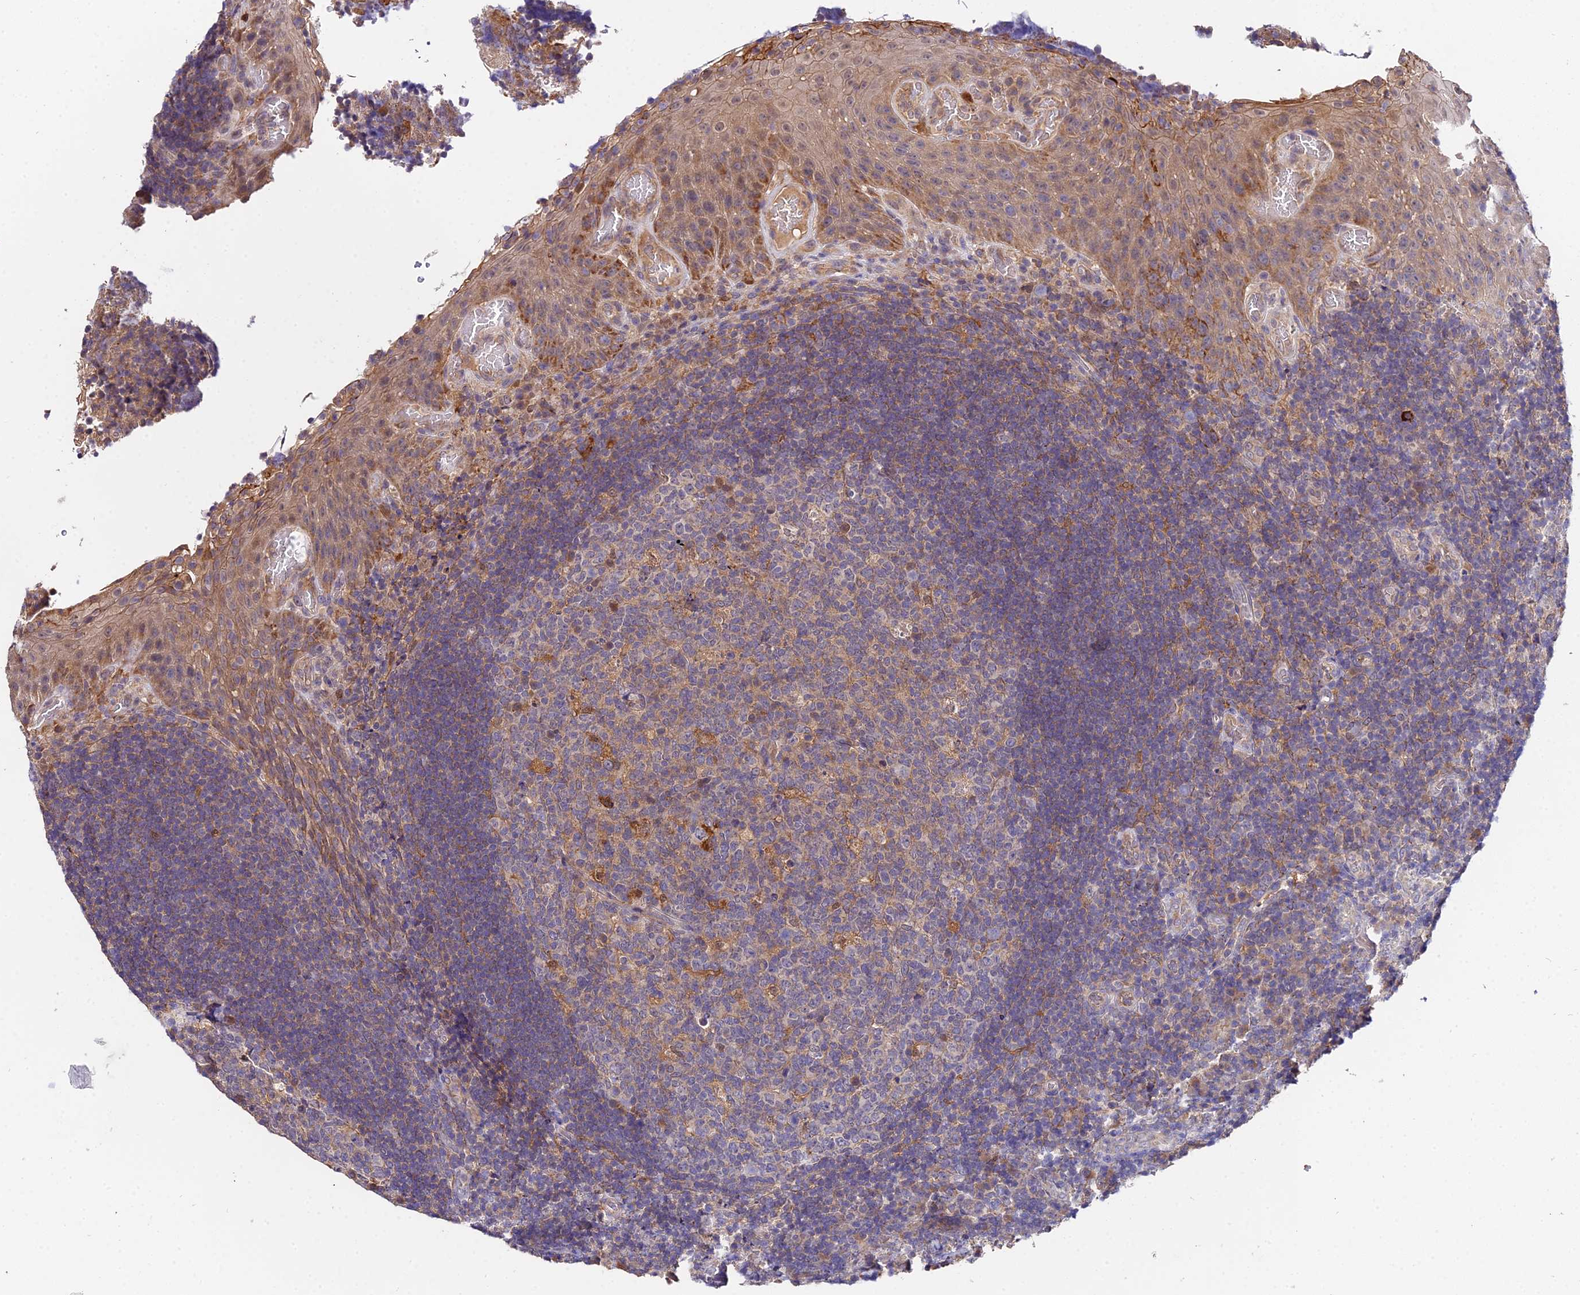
{"staining": {"intensity": "moderate", "quantity": "<25%", "location": "cytoplasmic/membranous"}, "tissue": "tonsil", "cell_type": "Germinal center cells", "image_type": "normal", "snomed": [{"axis": "morphology", "description": "Normal tissue, NOS"}, {"axis": "topography", "description": "Tonsil"}], "caption": "IHC histopathology image of unremarkable tonsil stained for a protein (brown), which demonstrates low levels of moderate cytoplasmic/membranous staining in approximately <25% of germinal center cells.", "gene": "ZBED8", "patient": {"sex": "male", "age": 17}}